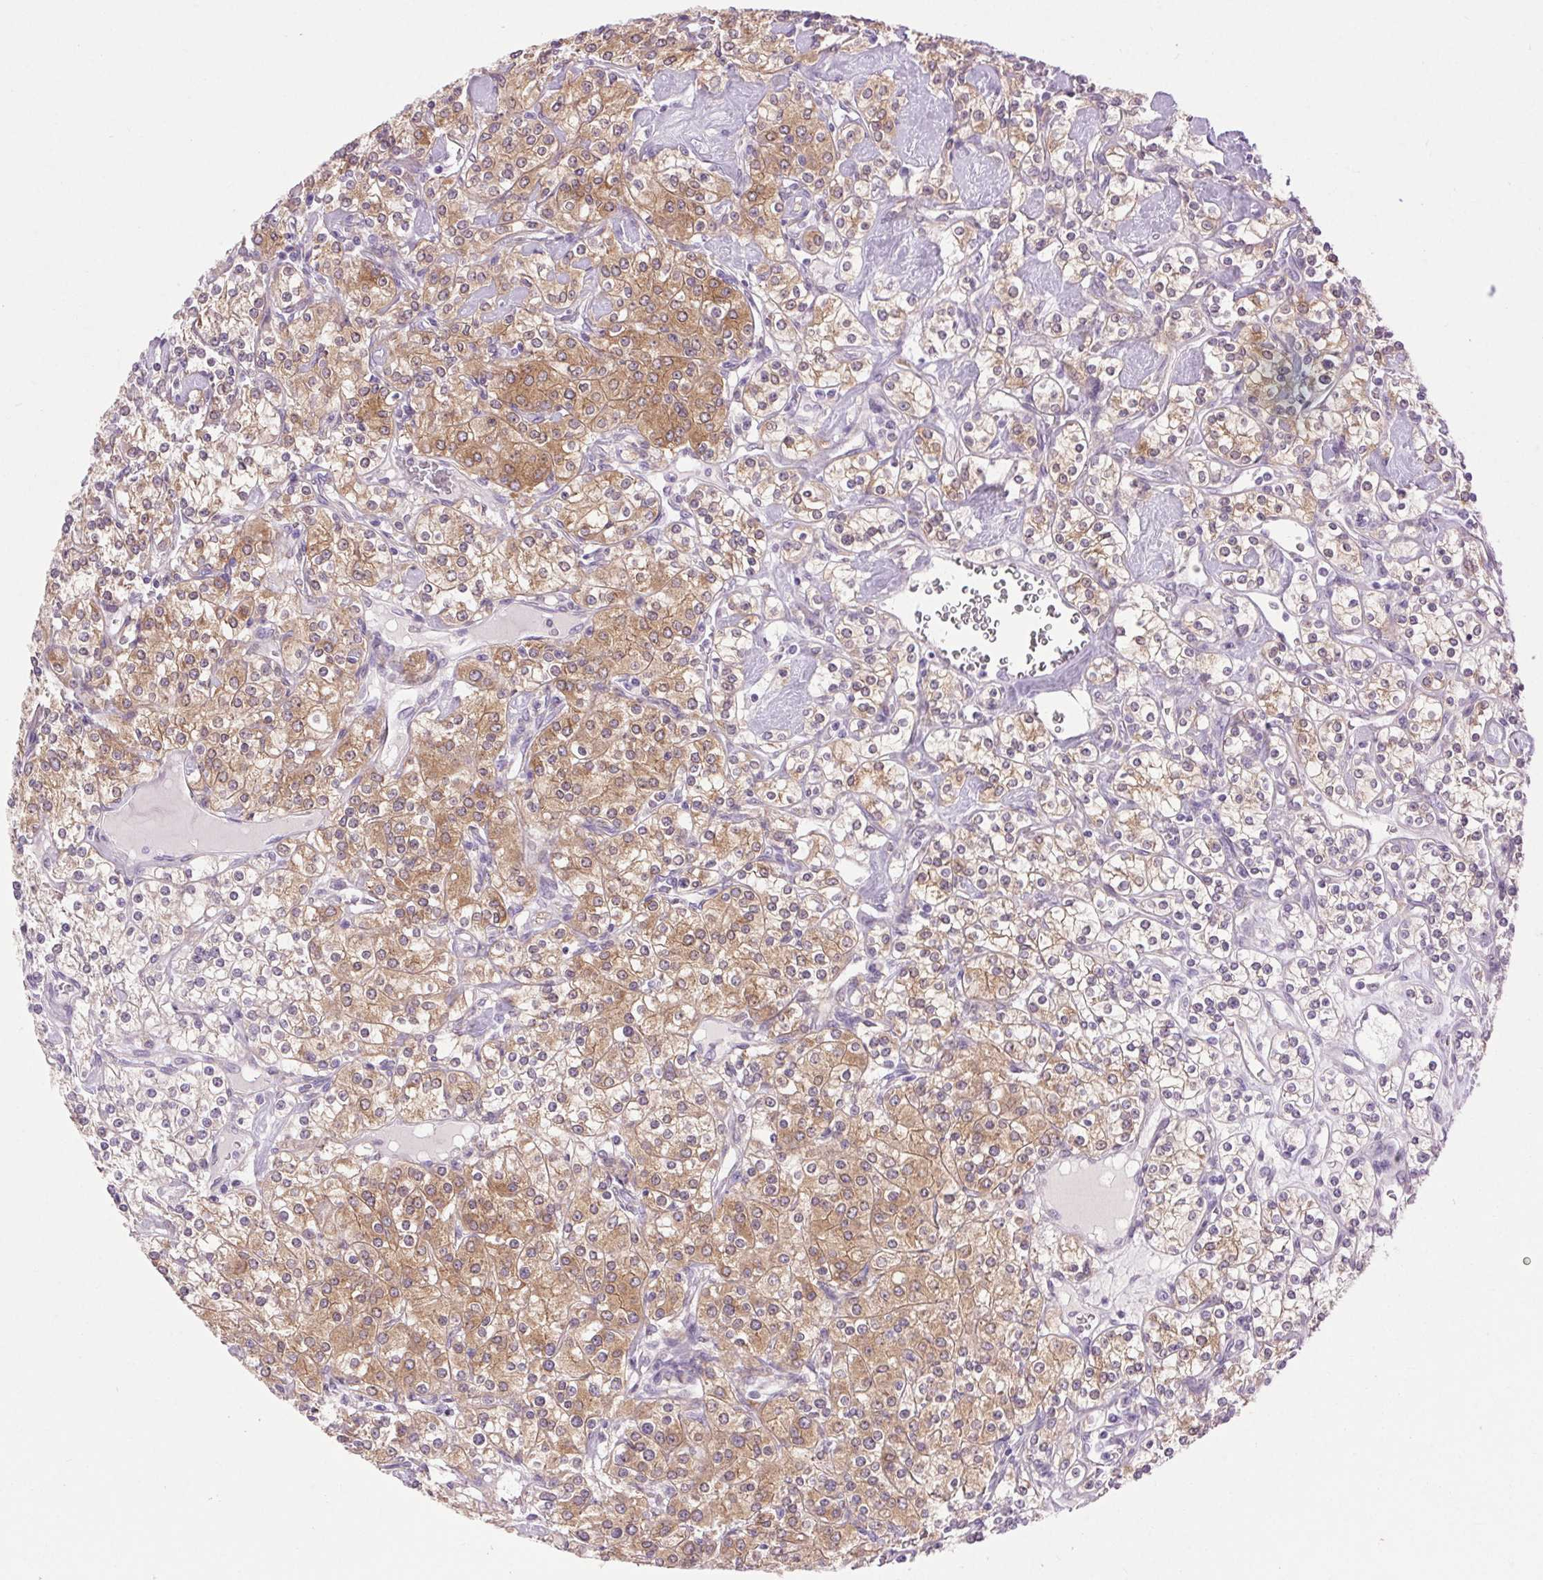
{"staining": {"intensity": "moderate", "quantity": "25%-75%", "location": "cytoplasmic/membranous"}, "tissue": "renal cancer", "cell_type": "Tumor cells", "image_type": "cancer", "snomed": [{"axis": "morphology", "description": "Adenocarcinoma, NOS"}, {"axis": "topography", "description": "Kidney"}], "caption": "Brown immunohistochemical staining in human renal cancer displays moderate cytoplasmic/membranous positivity in about 25%-75% of tumor cells. The staining is performed using DAB brown chromogen to label protein expression. The nuclei are counter-stained blue using hematoxylin.", "gene": "SOWAHC", "patient": {"sex": "male", "age": 77}}